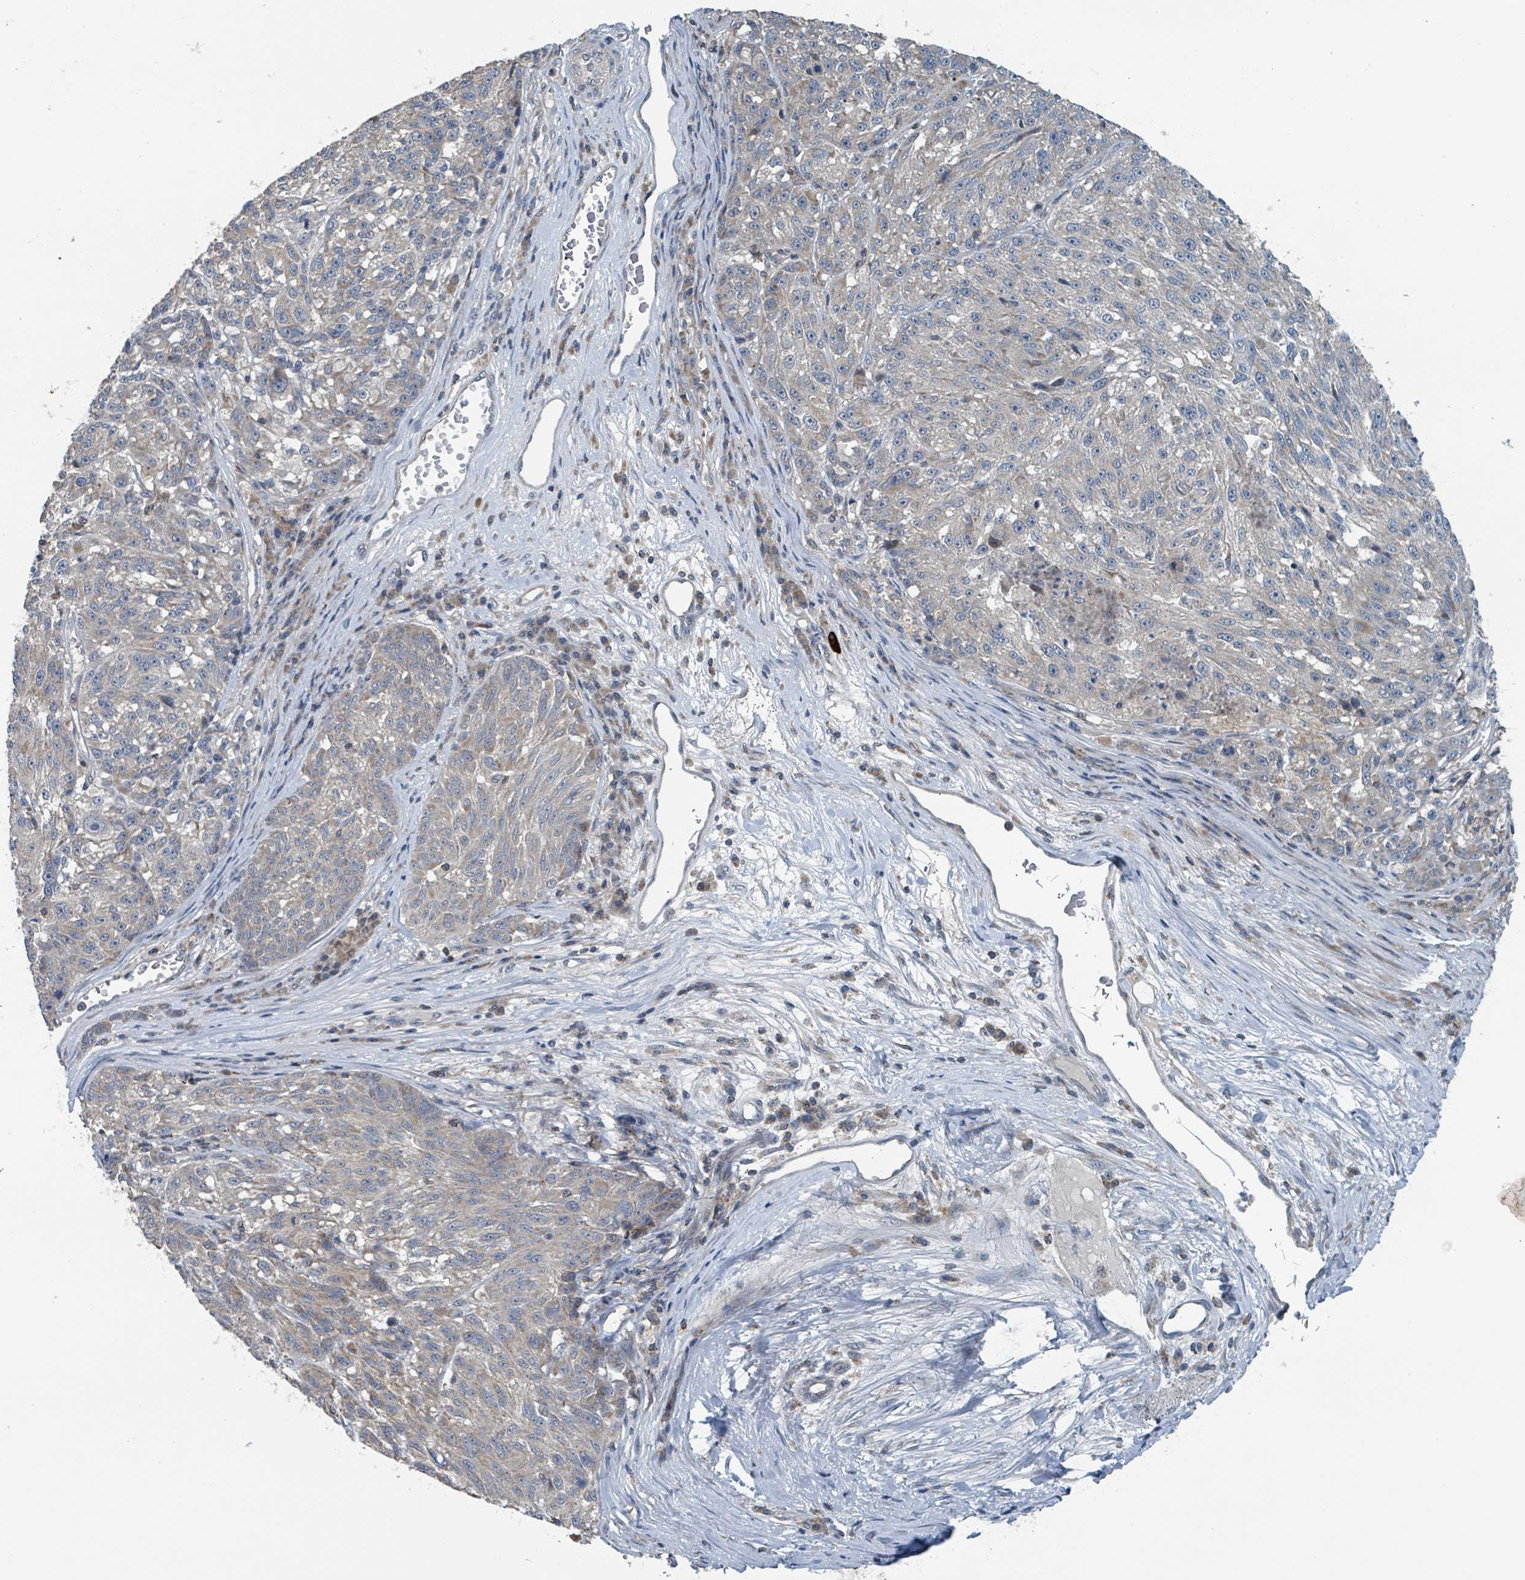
{"staining": {"intensity": "weak", "quantity": "<25%", "location": "cytoplasmic/membranous"}, "tissue": "melanoma", "cell_type": "Tumor cells", "image_type": "cancer", "snomed": [{"axis": "morphology", "description": "Malignant melanoma, NOS"}, {"axis": "topography", "description": "Skin"}], "caption": "The histopathology image exhibits no significant expression in tumor cells of melanoma.", "gene": "ACBD4", "patient": {"sex": "male", "age": 53}}